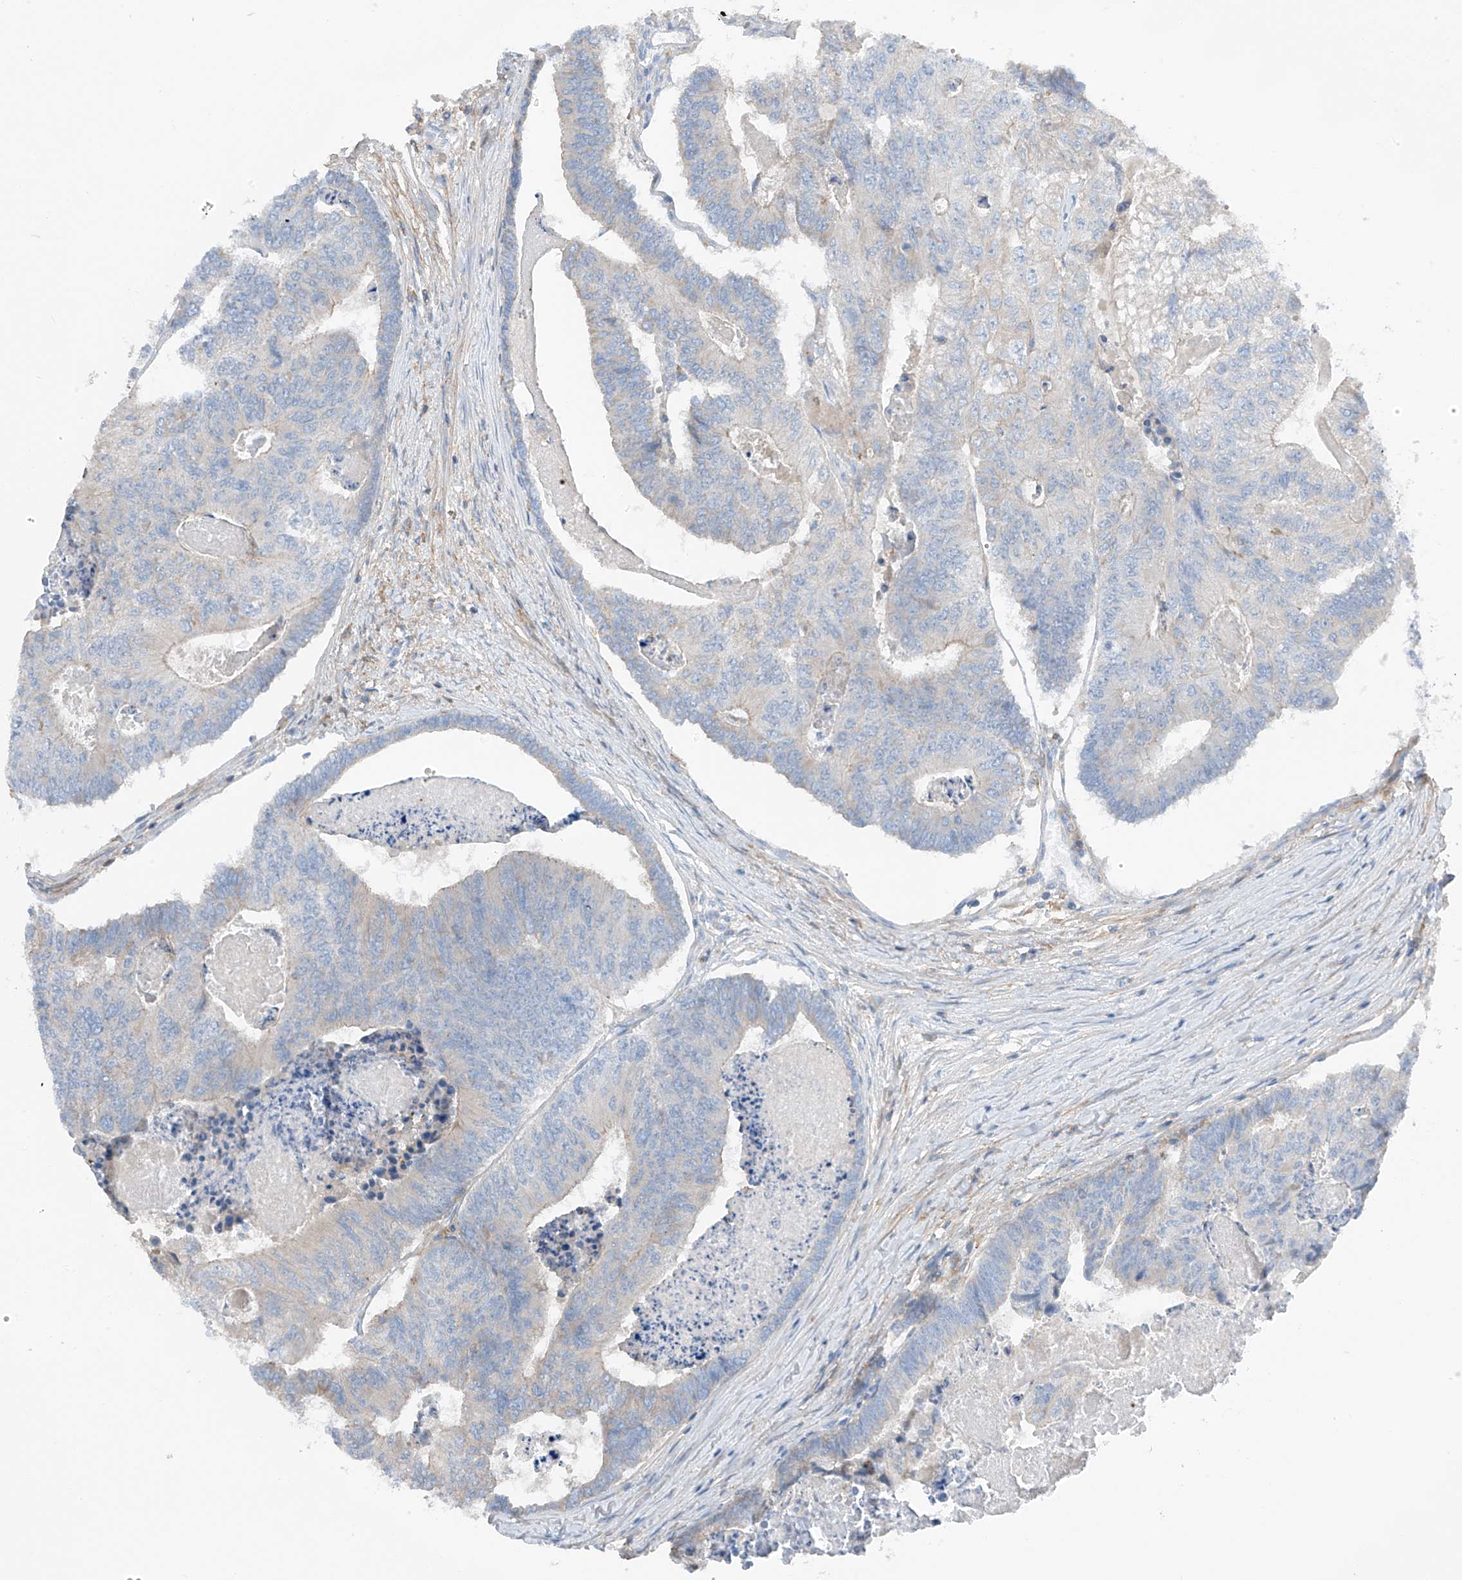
{"staining": {"intensity": "negative", "quantity": "none", "location": "none"}, "tissue": "colorectal cancer", "cell_type": "Tumor cells", "image_type": "cancer", "snomed": [{"axis": "morphology", "description": "Adenocarcinoma, NOS"}, {"axis": "topography", "description": "Colon"}], "caption": "Immunohistochemical staining of colorectal adenocarcinoma demonstrates no significant positivity in tumor cells. (Brightfield microscopy of DAB IHC at high magnification).", "gene": "NALCN", "patient": {"sex": "female", "age": 67}}